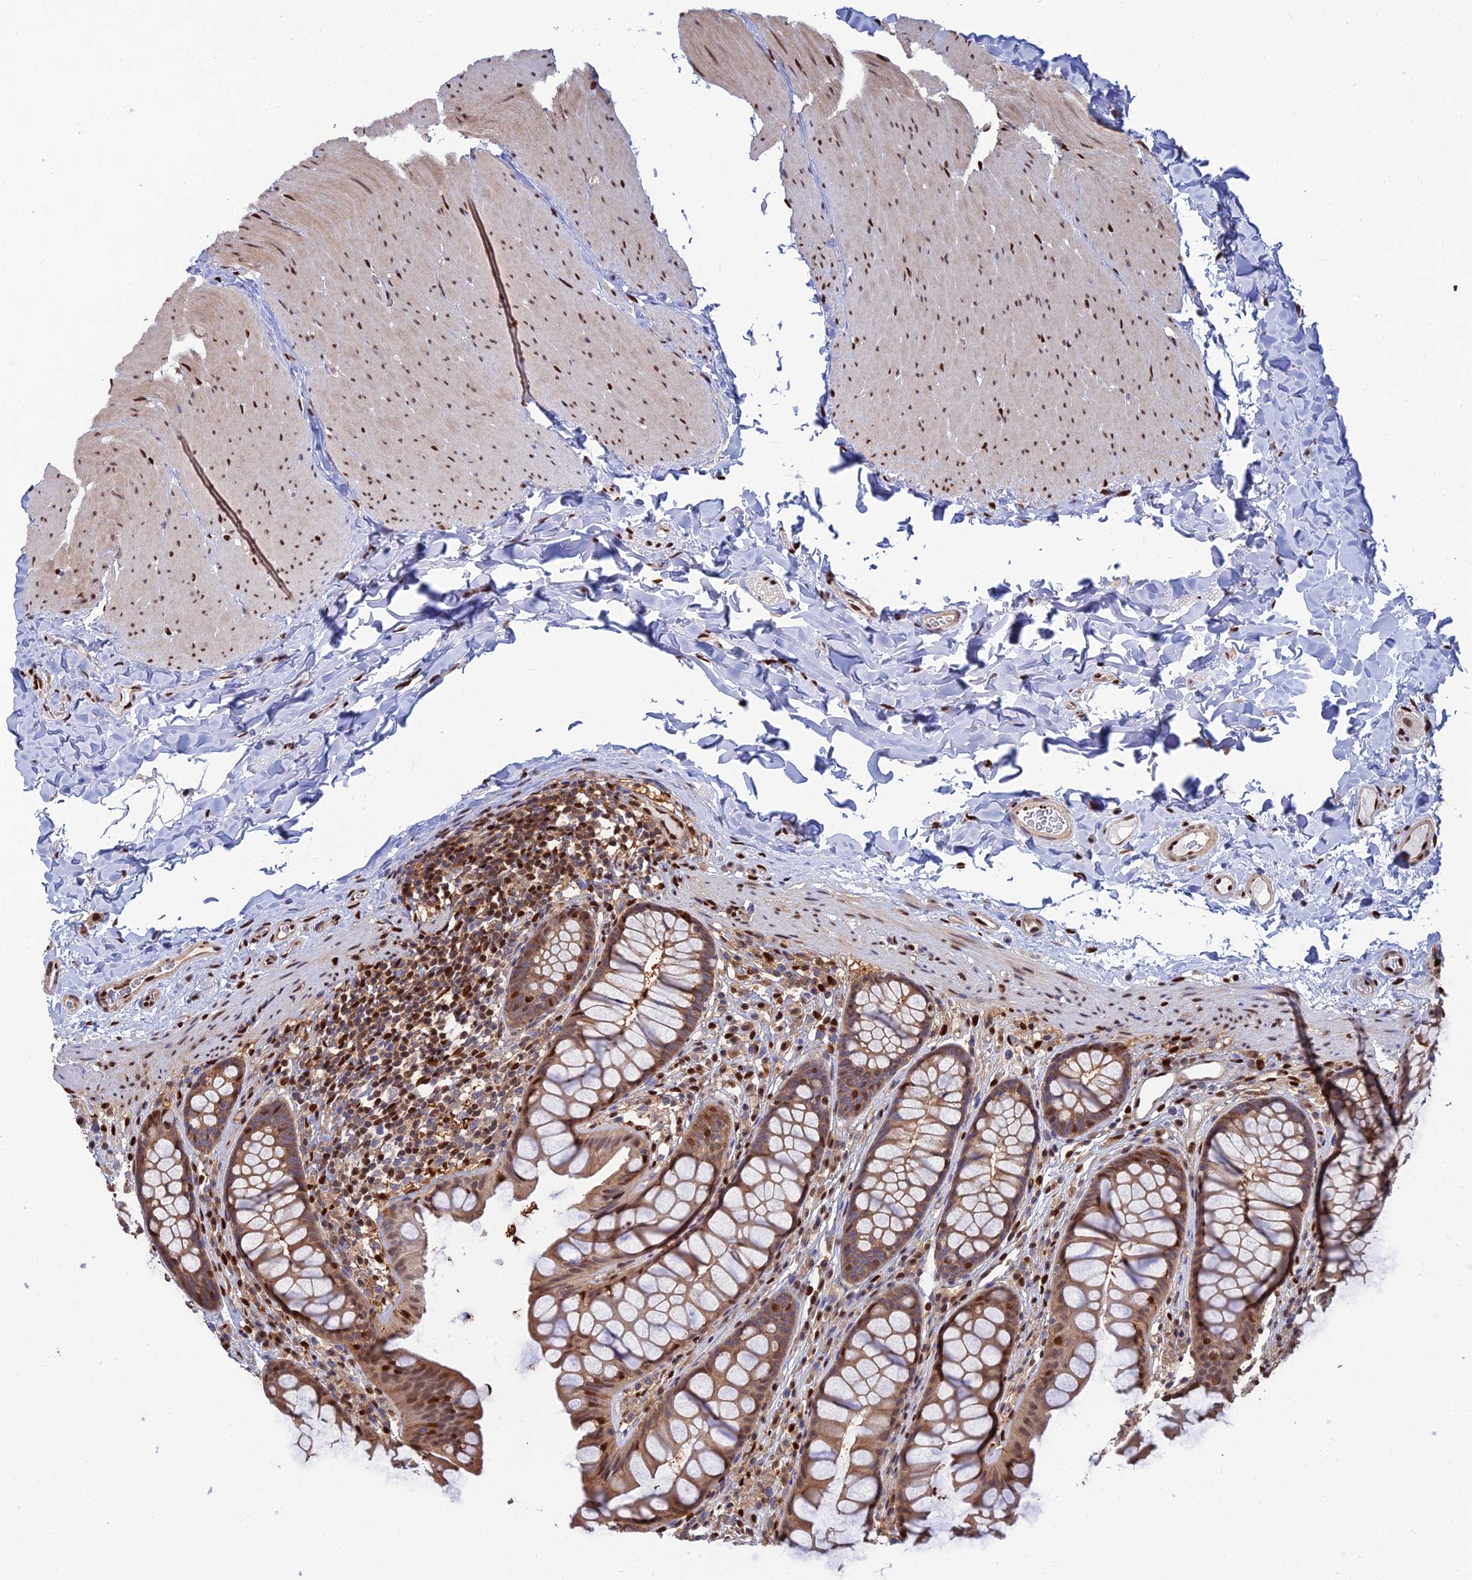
{"staining": {"intensity": "strong", "quantity": ">75%", "location": "nuclear"}, "tissue": "colon", "cell_type": "Endothelial cells", "image_type": "normal", "snomed": [{"axis": "morphology", "description": "Normal tissue, NOS"}, {"axis": "topography", "description": "Colon"}], "caption": "Colon stained with DAB IHC reveals high levels of strong nuclear staining in approximately >75% of endothelial cells. The staining was performed using DAB to visualize the protein expression in brown, while the nuclei were stained in blue with hematoxylin (Magnification: 20x).", "gene": "DNPEP", "patient": {"sex": "female", "age": 55}}